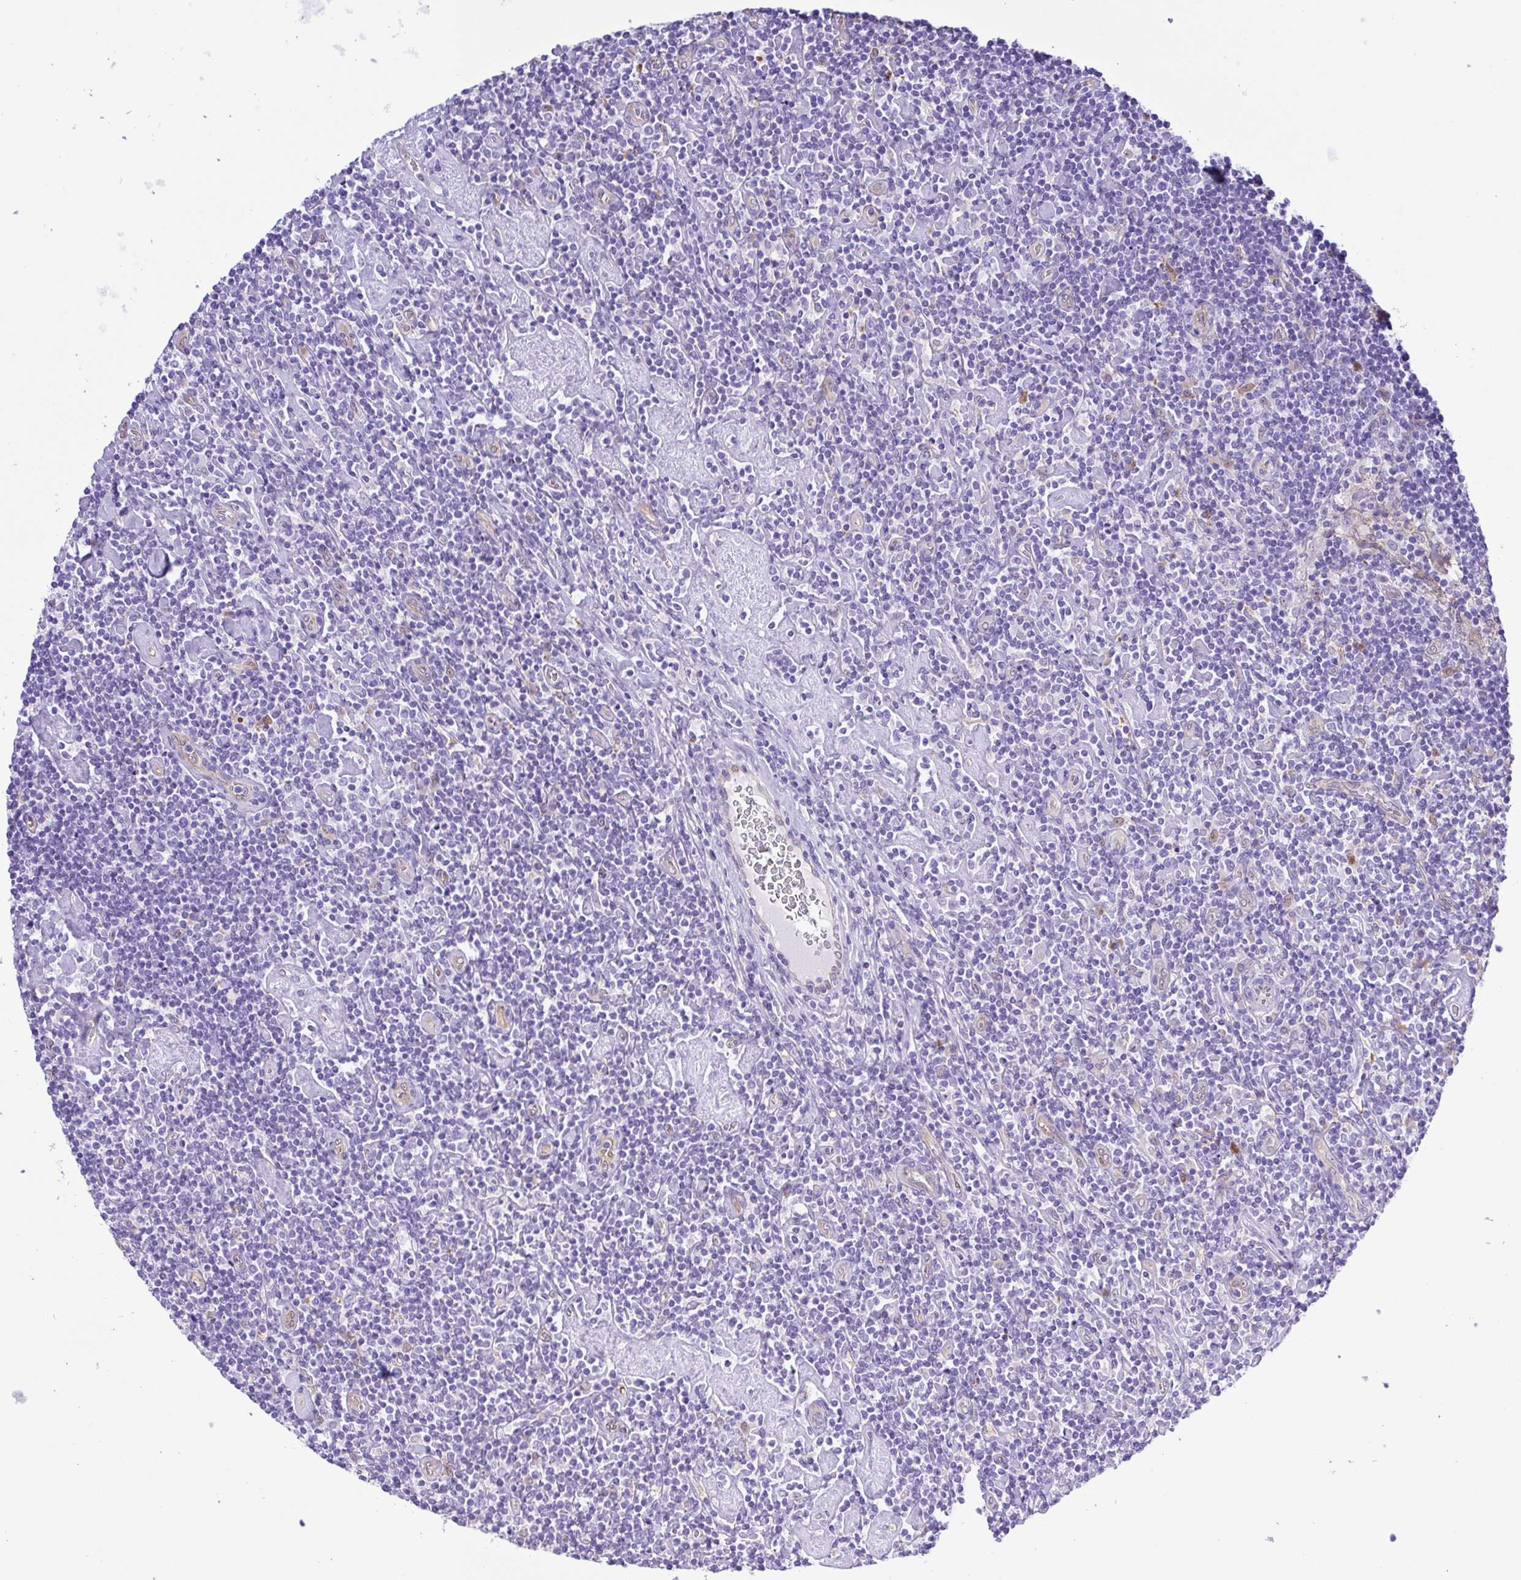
{"staining": {"intensity": "negative", "quantity": "none", "location": "none"}, "tissue": "lymphoma", "cell_type": "Tumor cells", "image_type": "cancer", "snomed": [{"axis": "morphology", "description": "Hodgkin's disease, NOS"}, {"axis": "topography", "description": "Lymph node"}], "caption": "The immunohistochemistry photomicrograph has no significant expression in tumor cells of lymphoma tissue. (Stains: DAB IHC with hematoxylin counter stain, Microscopy: brightfield microscopy at high magnification).", "gene": "GPR17", "patient": {"sex": "male", "age": 40}}